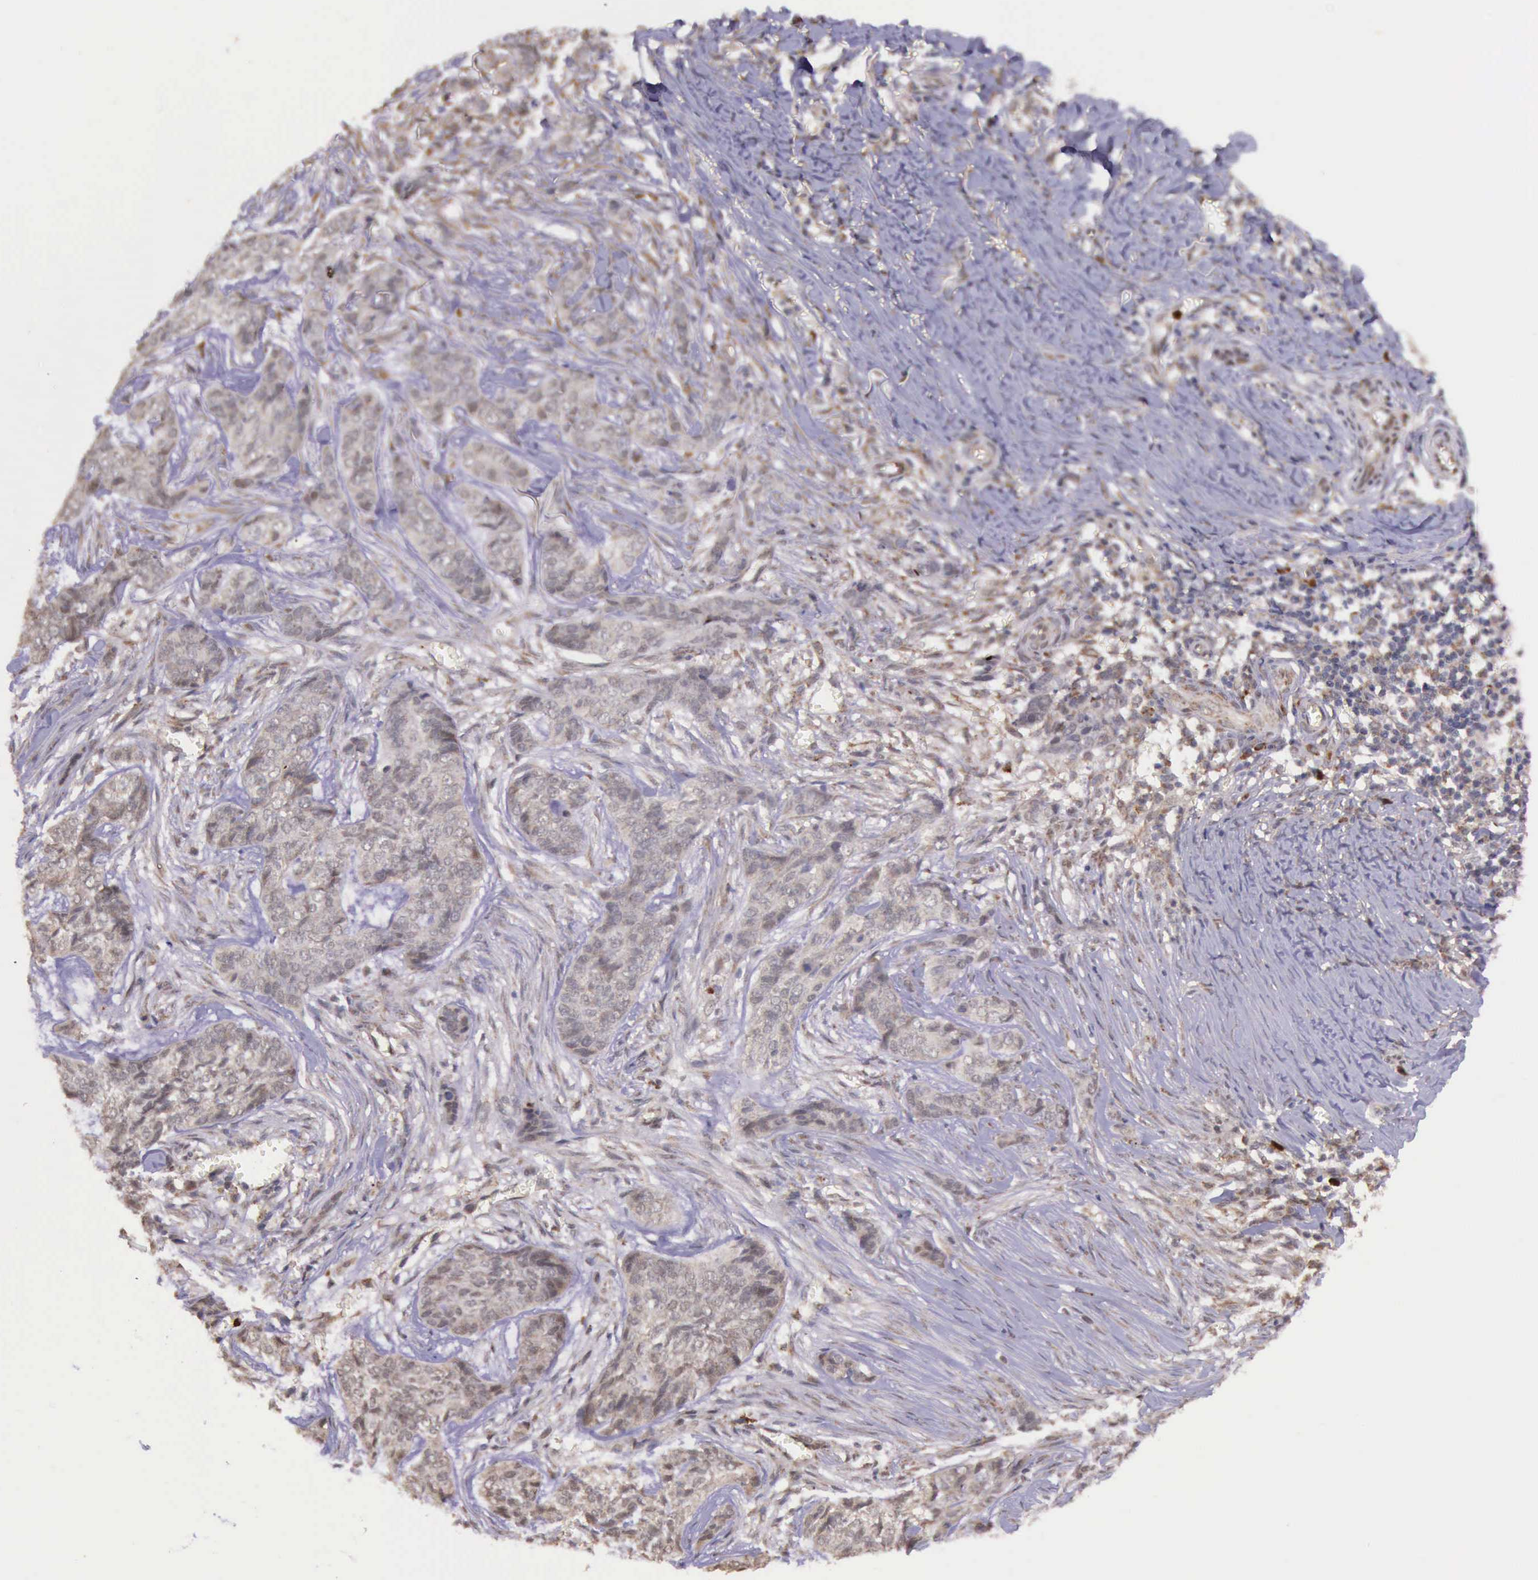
{"staining": {"intensity": "weak", "quantity": "25%-75%", "location": "cytoplasmic/membranous"}, "tissue": "skin cancer", "cell_type": "Tumor cells", "image_type": "cancer", "snomed": [{"axis": "morphology", "description": "Normal tissue, NOS"}, {"axis": "morphology", "description": "Basal cell carcinoma"}, {"axis": "topography", "description": "Skin"}], "caption": "Immunohistochemical staining of human skin cancer demonstrates low levels of weak cytoplasmic/membranous positivity in about 25%-75% of tumor cells.", "gene": "ARMCX3", "patient": {"sex": "female", "age": 65}}